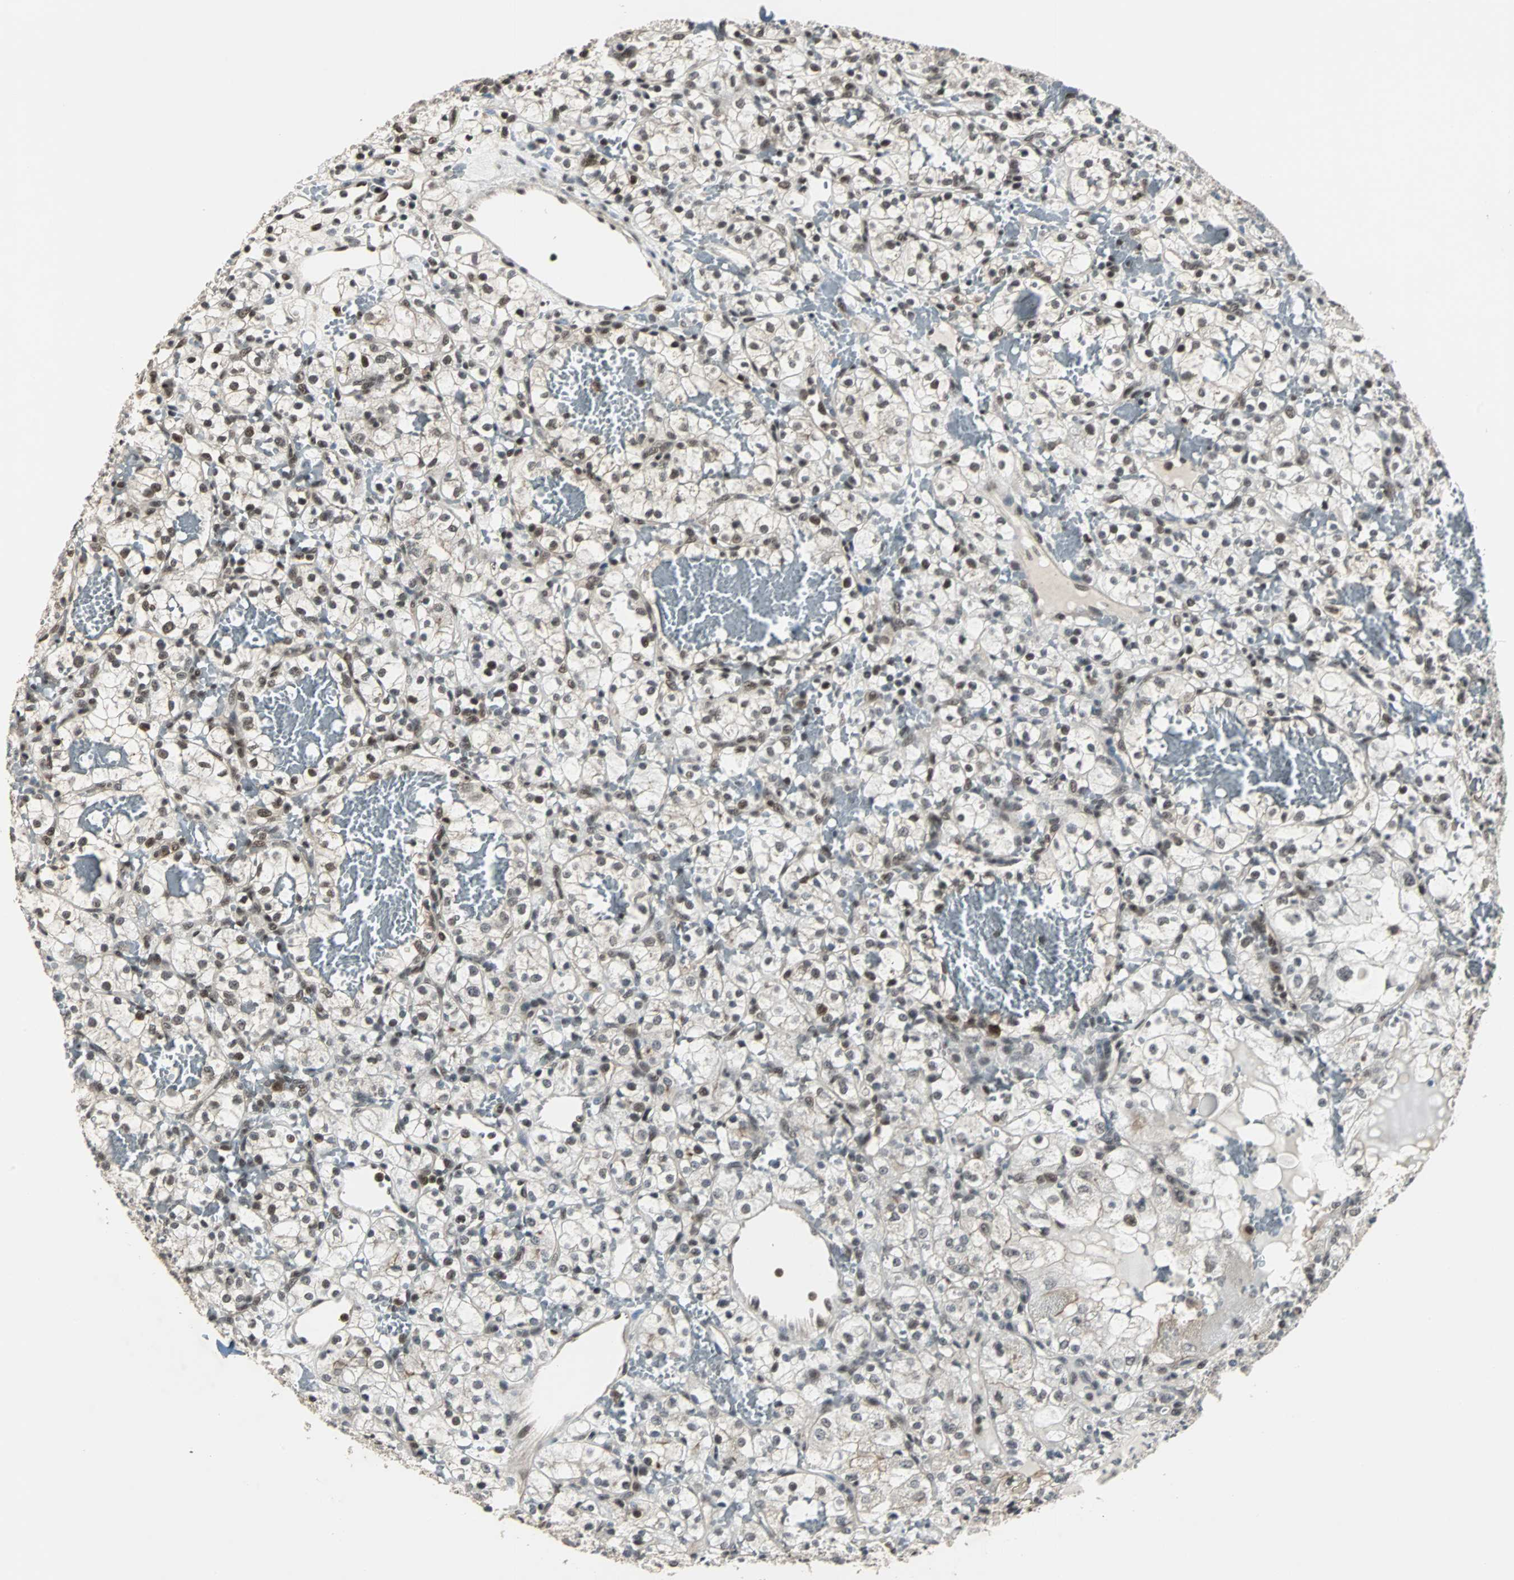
{"staining": {"intensity": "moderate", "quantity": ">75%", "location": "nuclear"}, "tissue": "renal cancer", "cell_type": "Tumor cells", "image_type": "cancer", "snomed": [{"axis": "morphology", "description": "Adenocarcinoma, NOS"}, {"axis": "topography", "description": "Kidney"}], "caption": "Moderate nuclear positivity for a protein is present in approximately >75% of tumor cells of renal cancer using immunohistochemistry (IHC).", "gene": "MKX", "patient": {"sex": "female", "age": 60}}